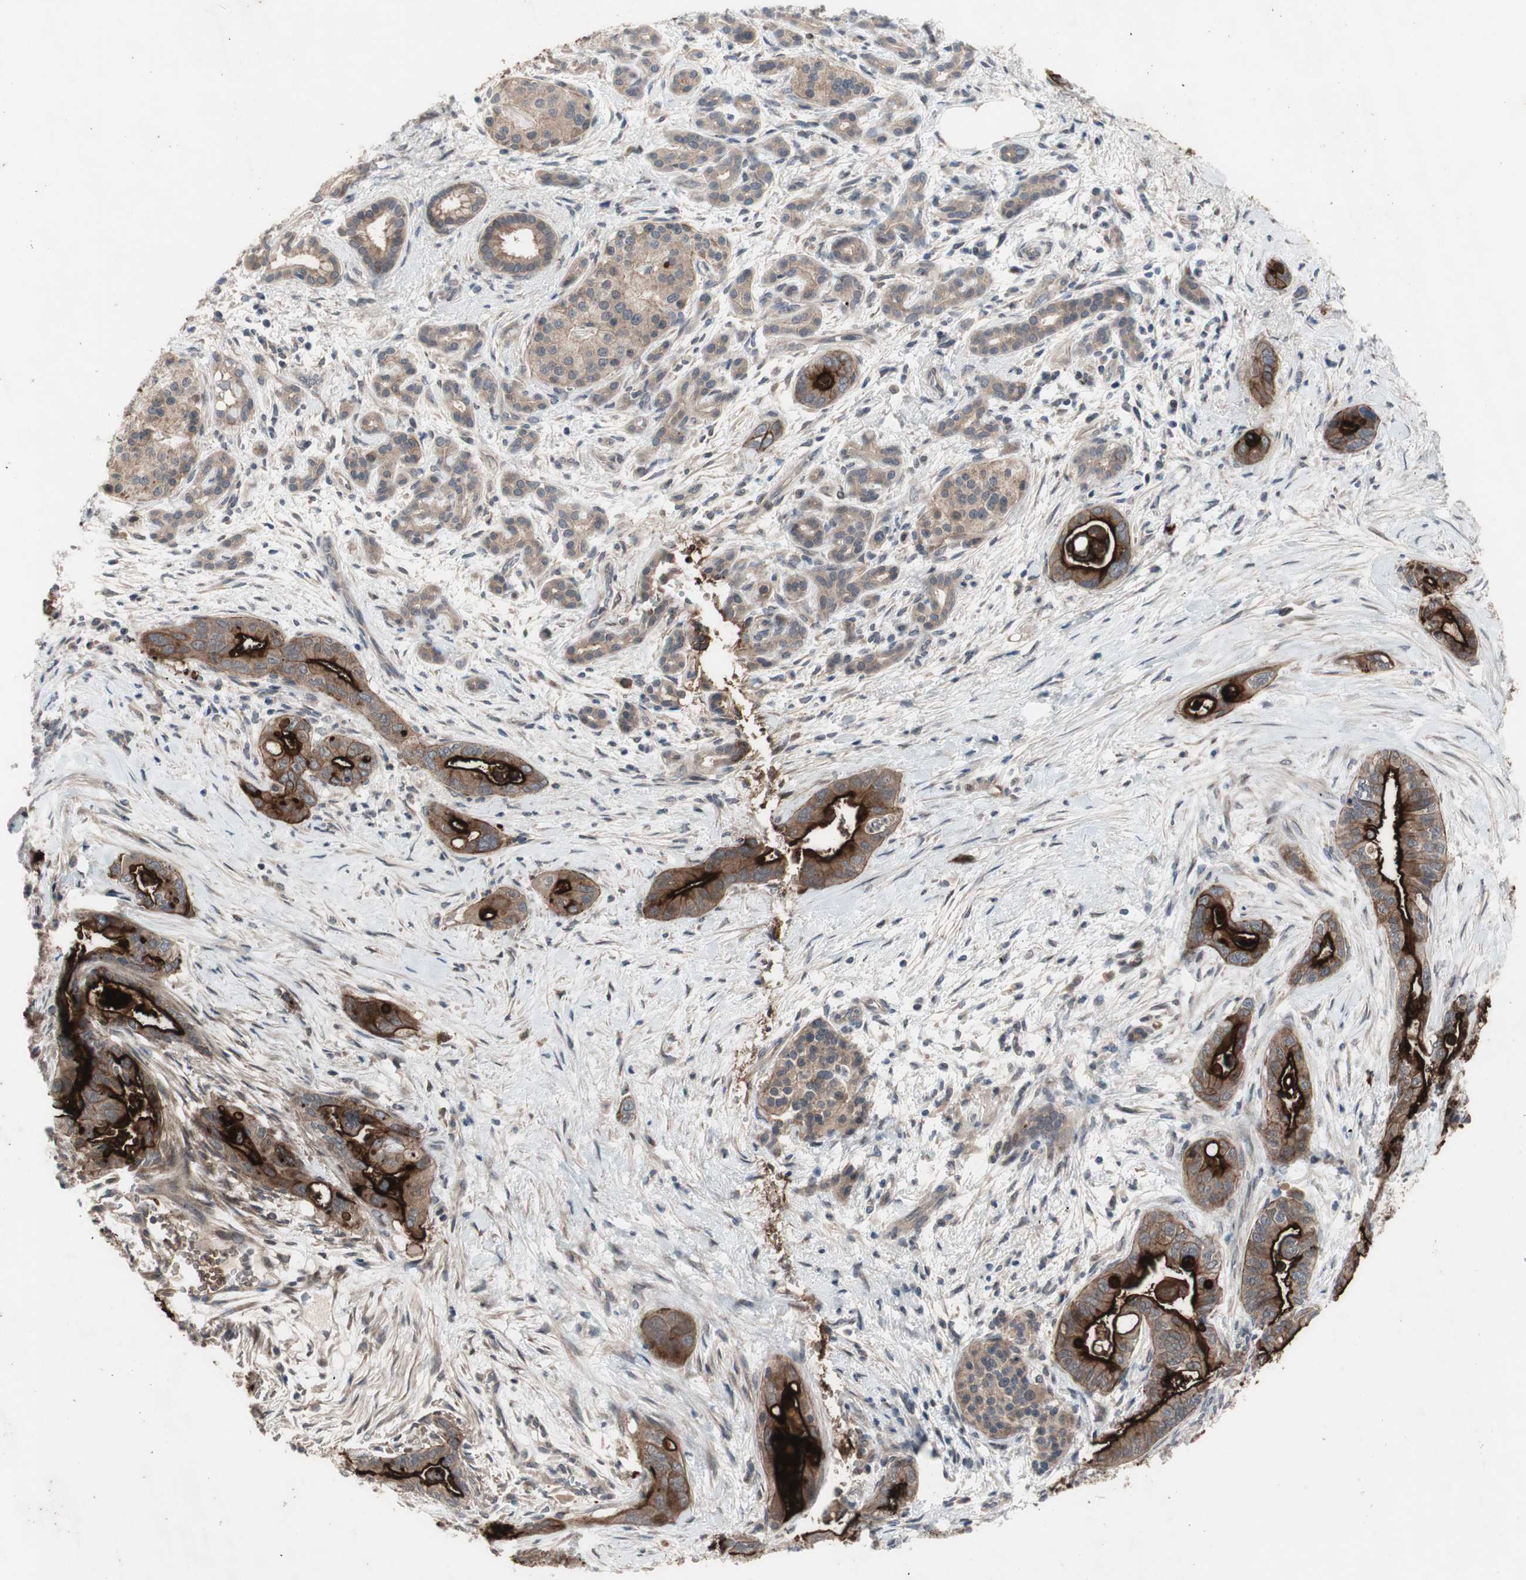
{"staining": {"intensity": "moderate", "quantity": ">75%", "location": "cytoplasmic/membranous"}, "tissue": "pancreatic cancer", "cell_type": "Tumor cells", "image_type": "cancer", "snomed": [{"axis": "morphology", "description": "Adenocarcinoma, NOS"}, {"axis": "topography", "description": "Pancreas"}], "caption": "A photomicrograph showing moderate cytoplasmic/membranous positivity in approximately >75% of tumor cells in pancreatic cancer (adenocarcinoma), as visualized by brown immunohistochemical staining.", "gene": "OAZ1", "patient": {"sex": "male", "age": 70}}